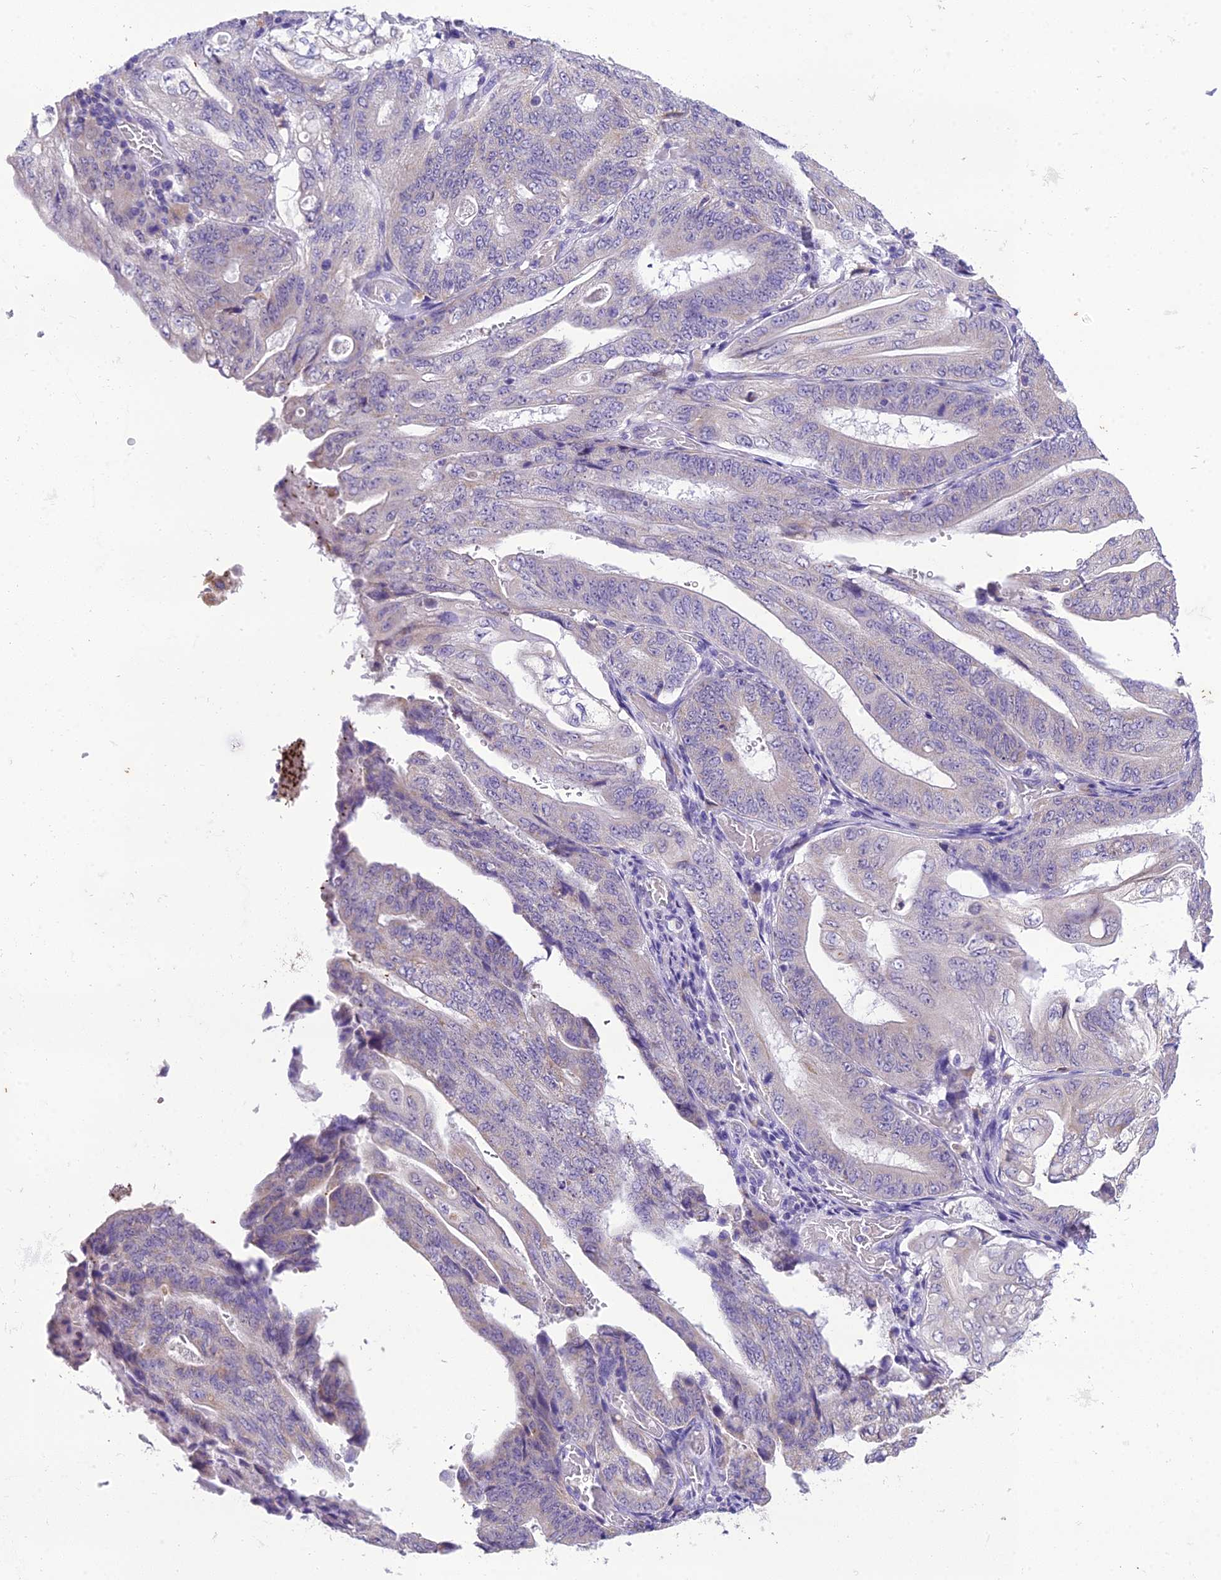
{"staining": {"intensity": "negative", "quantity": "none", "location": "none"}, "tissue": "stomach cancer", "cell_type": "Tumor cells", "image_type": "cancer", "snomed": [{"axis": "morphology", "description": "Adenocarcinoma, NOS"}, {"axis": "topography", "description": "Stomach"}], "caption": "Immunohistochemistry of stomach cancer displays no expression in tumor cells.", "gene": "MIIP", "patient": {"sex": "female", "age": 73}}